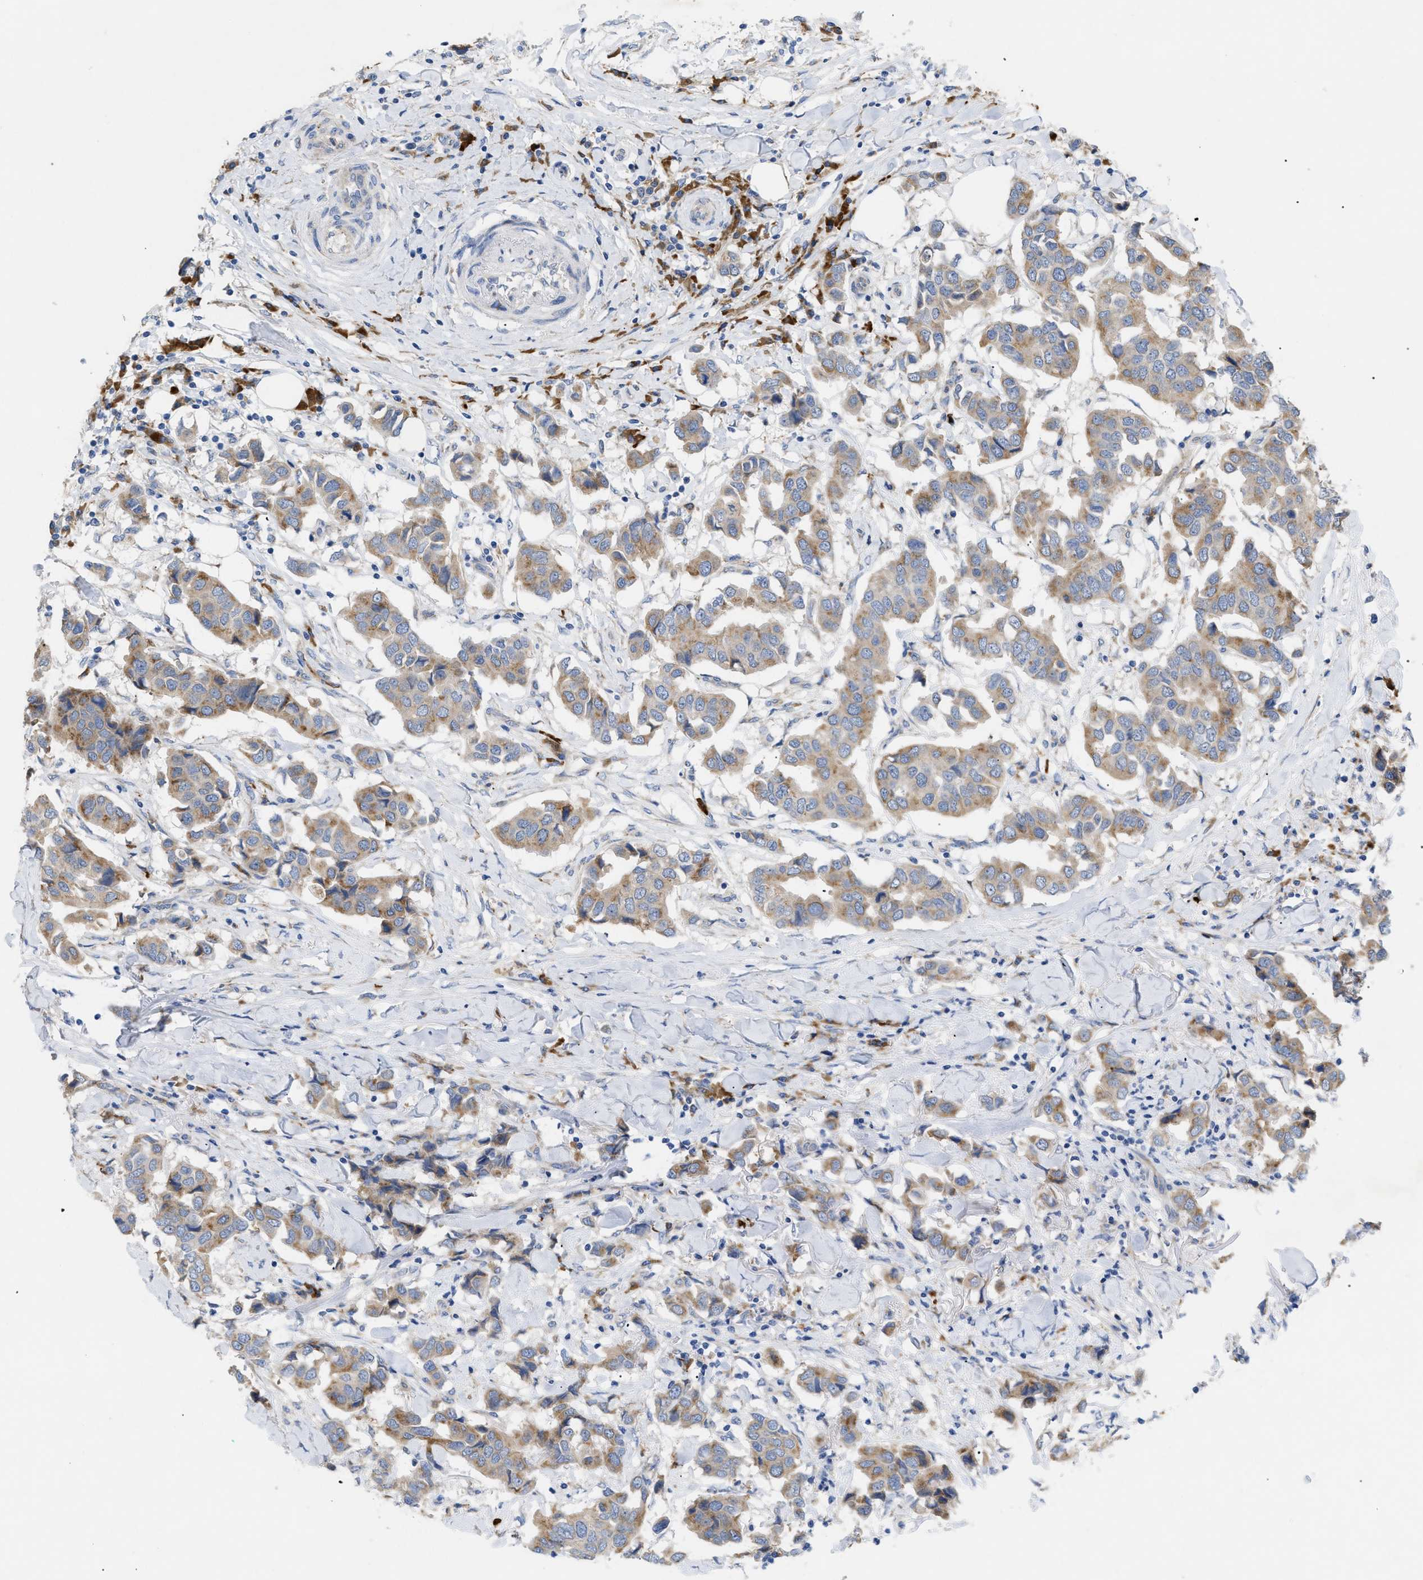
{"staining": {"intensity": "moderate", "quantity": ">75%", "location": "cytoplasmic/membranous"}, "tissue": "breast cancer", "cell_type": "Tumor cells", "image_type": "cancer", "snomed": [{"axis": "morphology", "description": "Duct carcinoma"}, {"axis": "topography", "description": "Breast"}], "caption": "DAB immunohistochemical staining of breast cancer (intraductal carcinoma) demonstrates moderate cytoplasmic/membranous protein positivity in about >75% of tumor cells.", "gene": "SLC50A1", "patient": {"sex": "female", "age": 80}}